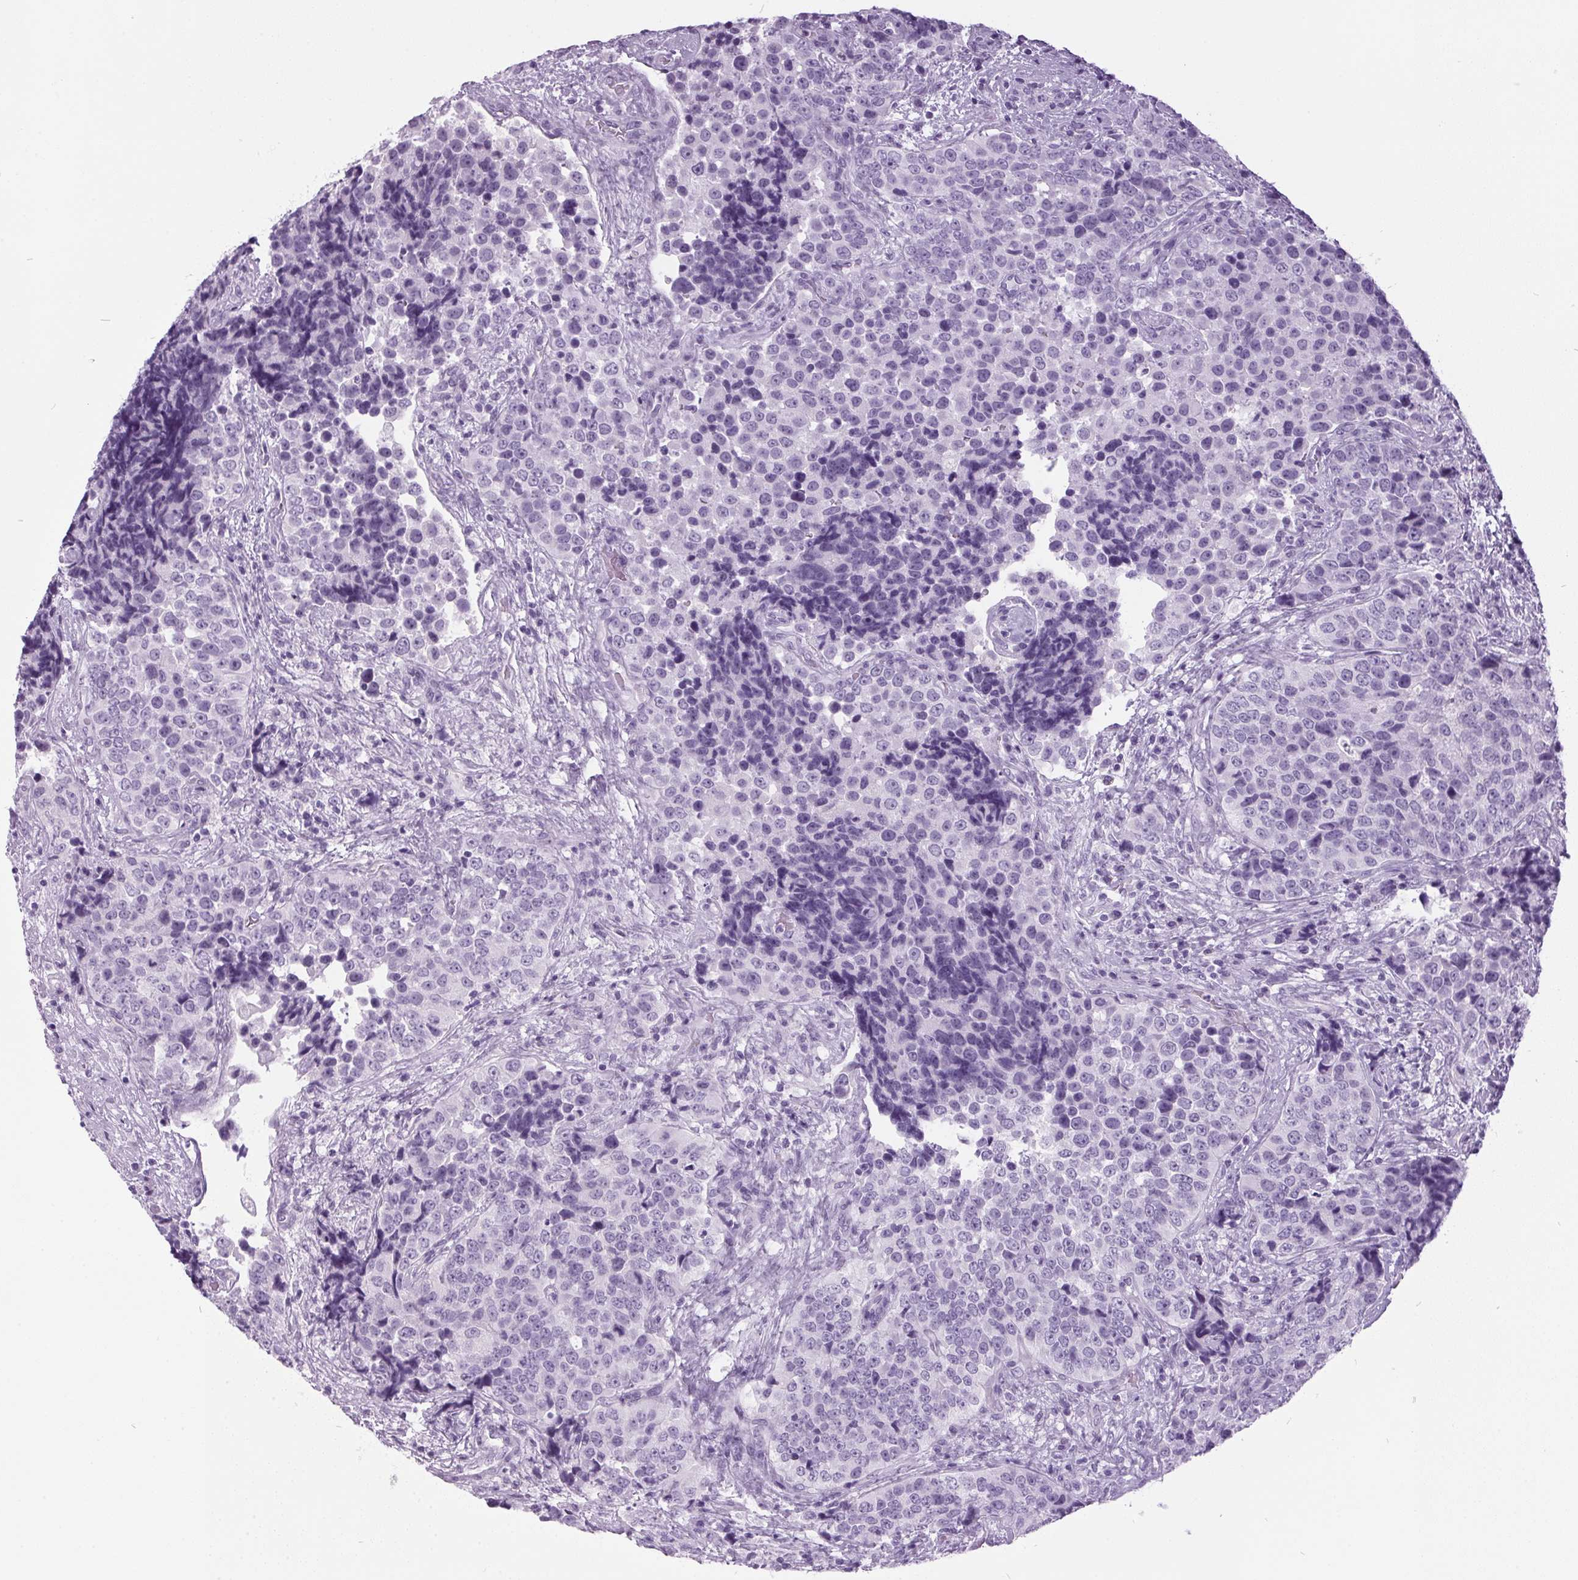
{"staining": {"intensity": "negative", "quantity": "none", "location": "none"}, "tissue": "urothelial cancer", "cell_type": "Tumor cells", "image_type": "cancer", "snomed": [{"axis": "morphology", "description": "Urothelial carcinoma, NOS"}, {"axis": "topography", "description": "Urinary bladder"}], "caption": "IHC image of neoplastic tissue: human urothelial cancer stained with DAB reveals no significant protein positivity in tumor cells.", "gene": "ODAD2", "patient": {"sex": "male", "age": 52}}